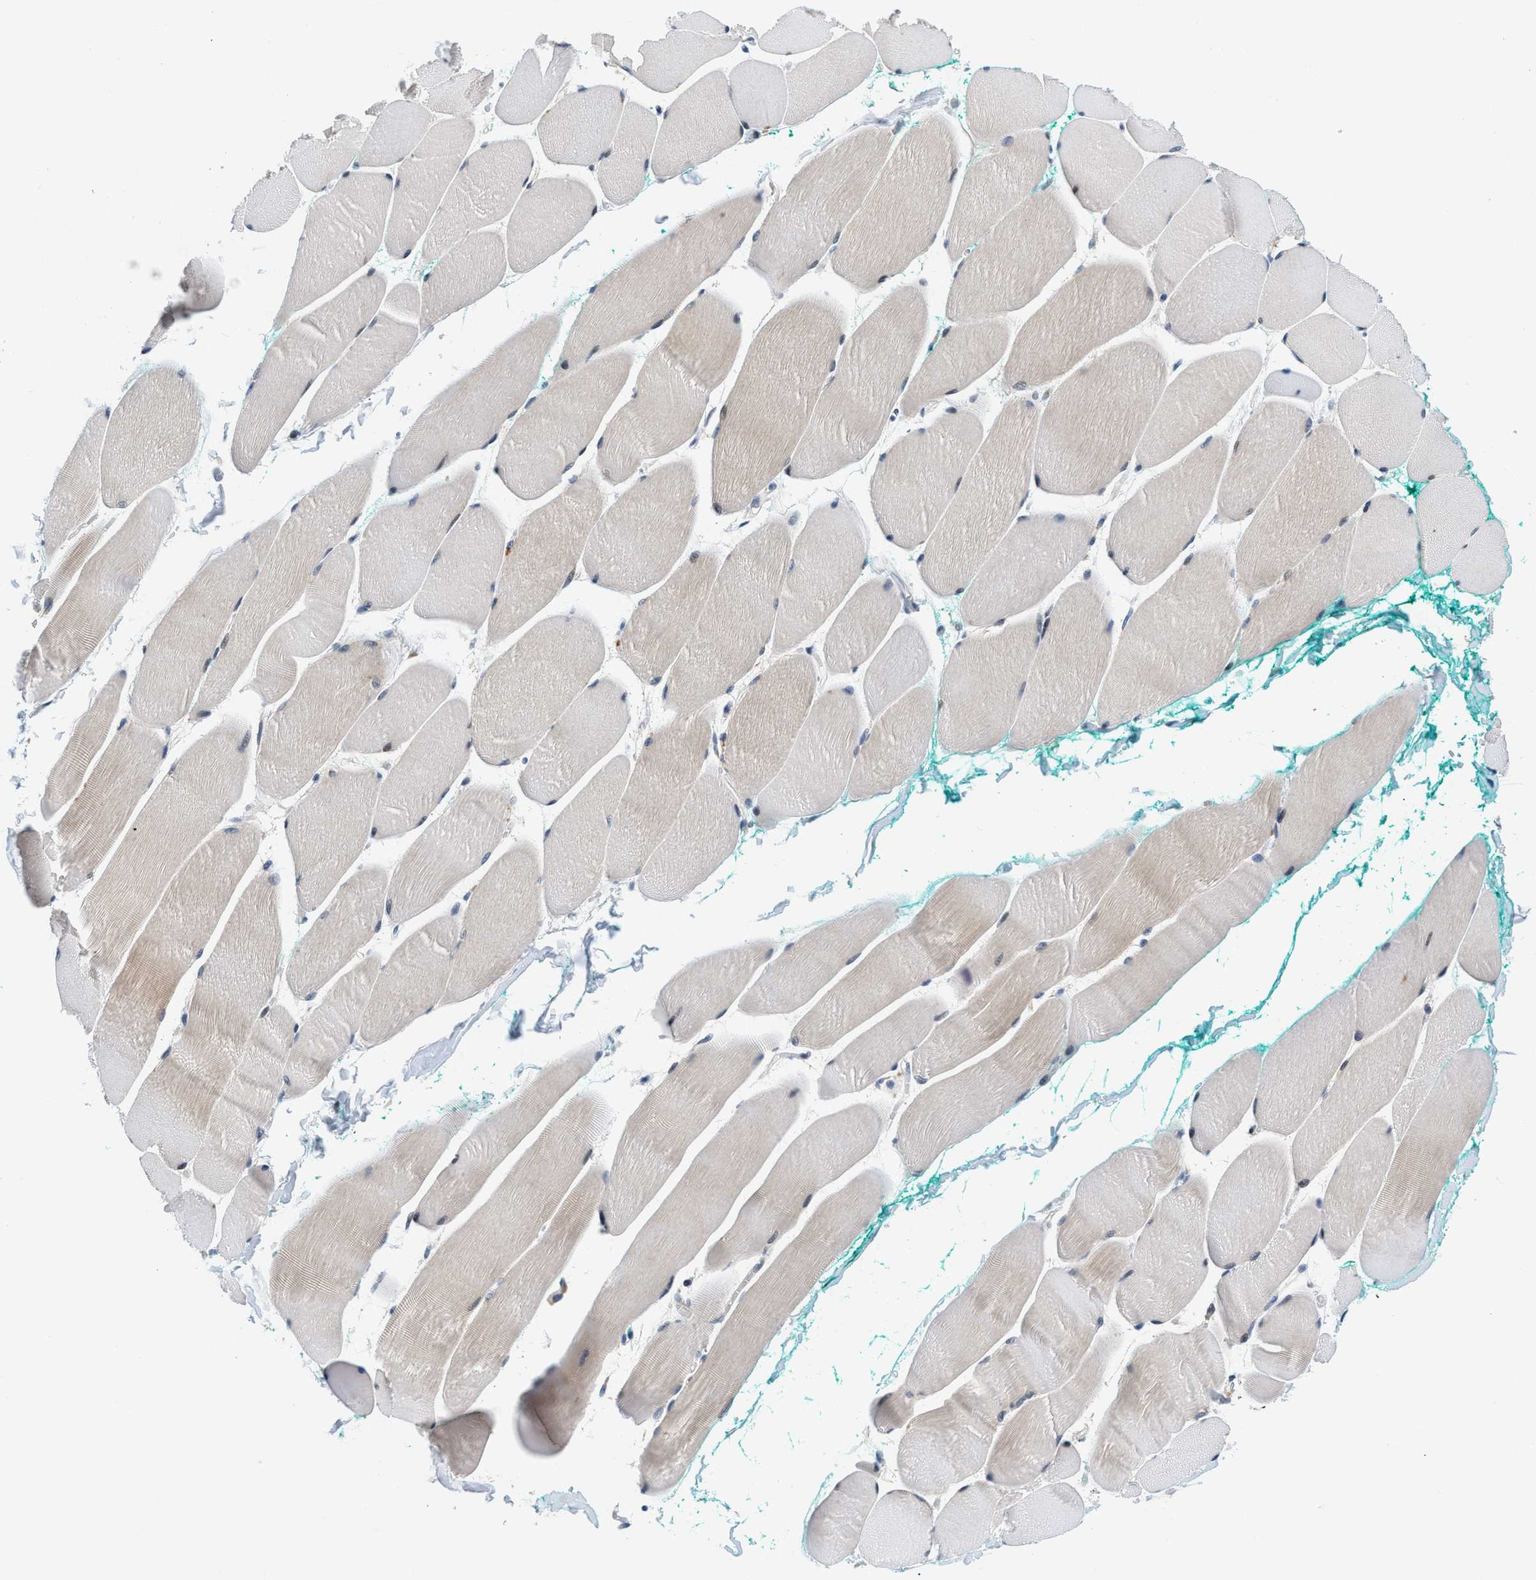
{"staining": {"intensity": "negative", "quantity": "none", "location": "none"}, "tissue": "skeletal muscle", "cell_type": "Myocytes", "image_type": "normal", "snomed": [{"axis": "morphology", "description": "Normal tissue, NOS"}, {"axis": "morphology", "description": "Squamous cell carcinoma, NOS"}, {"axis": "topography", "description": "Skeletal muscle"}], "caption": "Myocytes show no significant staining in normal skeletal muscle. (DAB (3,3'-diaminobenzidine) immunohistochemistry (IHC), high magnification).", "gene": "IKBKE", "patient": {"sex": "male", "age": 51}}